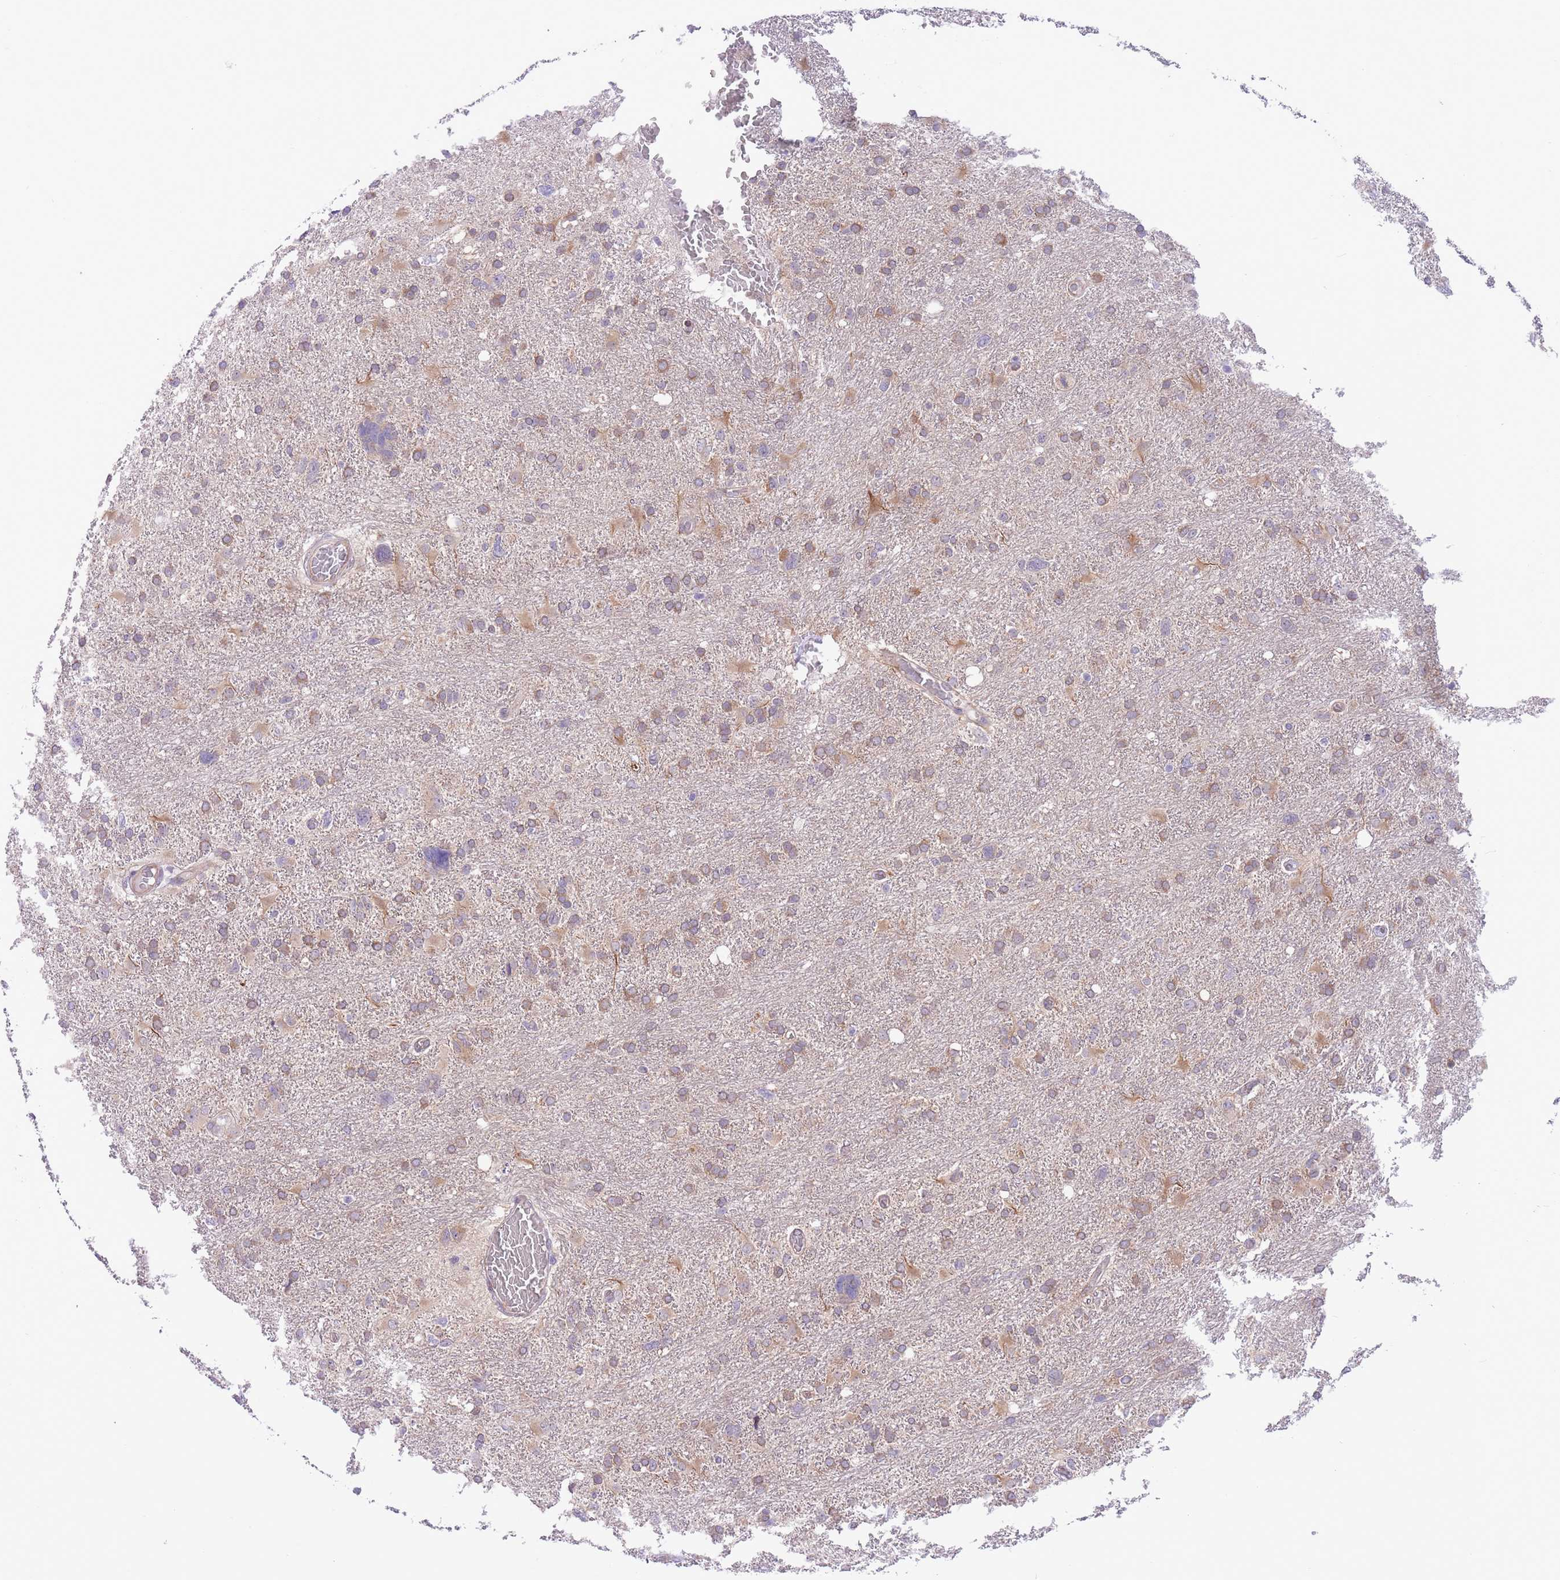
{"staining": {"intensity": "moderate", "quantity": "25%-75%", "location": "cytoplasmic/membranous"}, "tissue": "glioma", "cell_type": "Tumor cells", "image_type": "cancer", "snomed": [{"axis": "morphology", "description": "Glioma, malignant, High grade"}, {"axis": "topography", "description": "Brain"}], "caption": "High-magnification brightfield microscopy of malignant glioma (high-grade) stained with DAB (brown) and counterstained with hematoxylin (blue). tumor cells exhibit moderate cytoplasmic/membranous staining is seen in about25%-75% of cells.", "gene": "WWOX", "patient": {"sex": "male", "age": 61}}